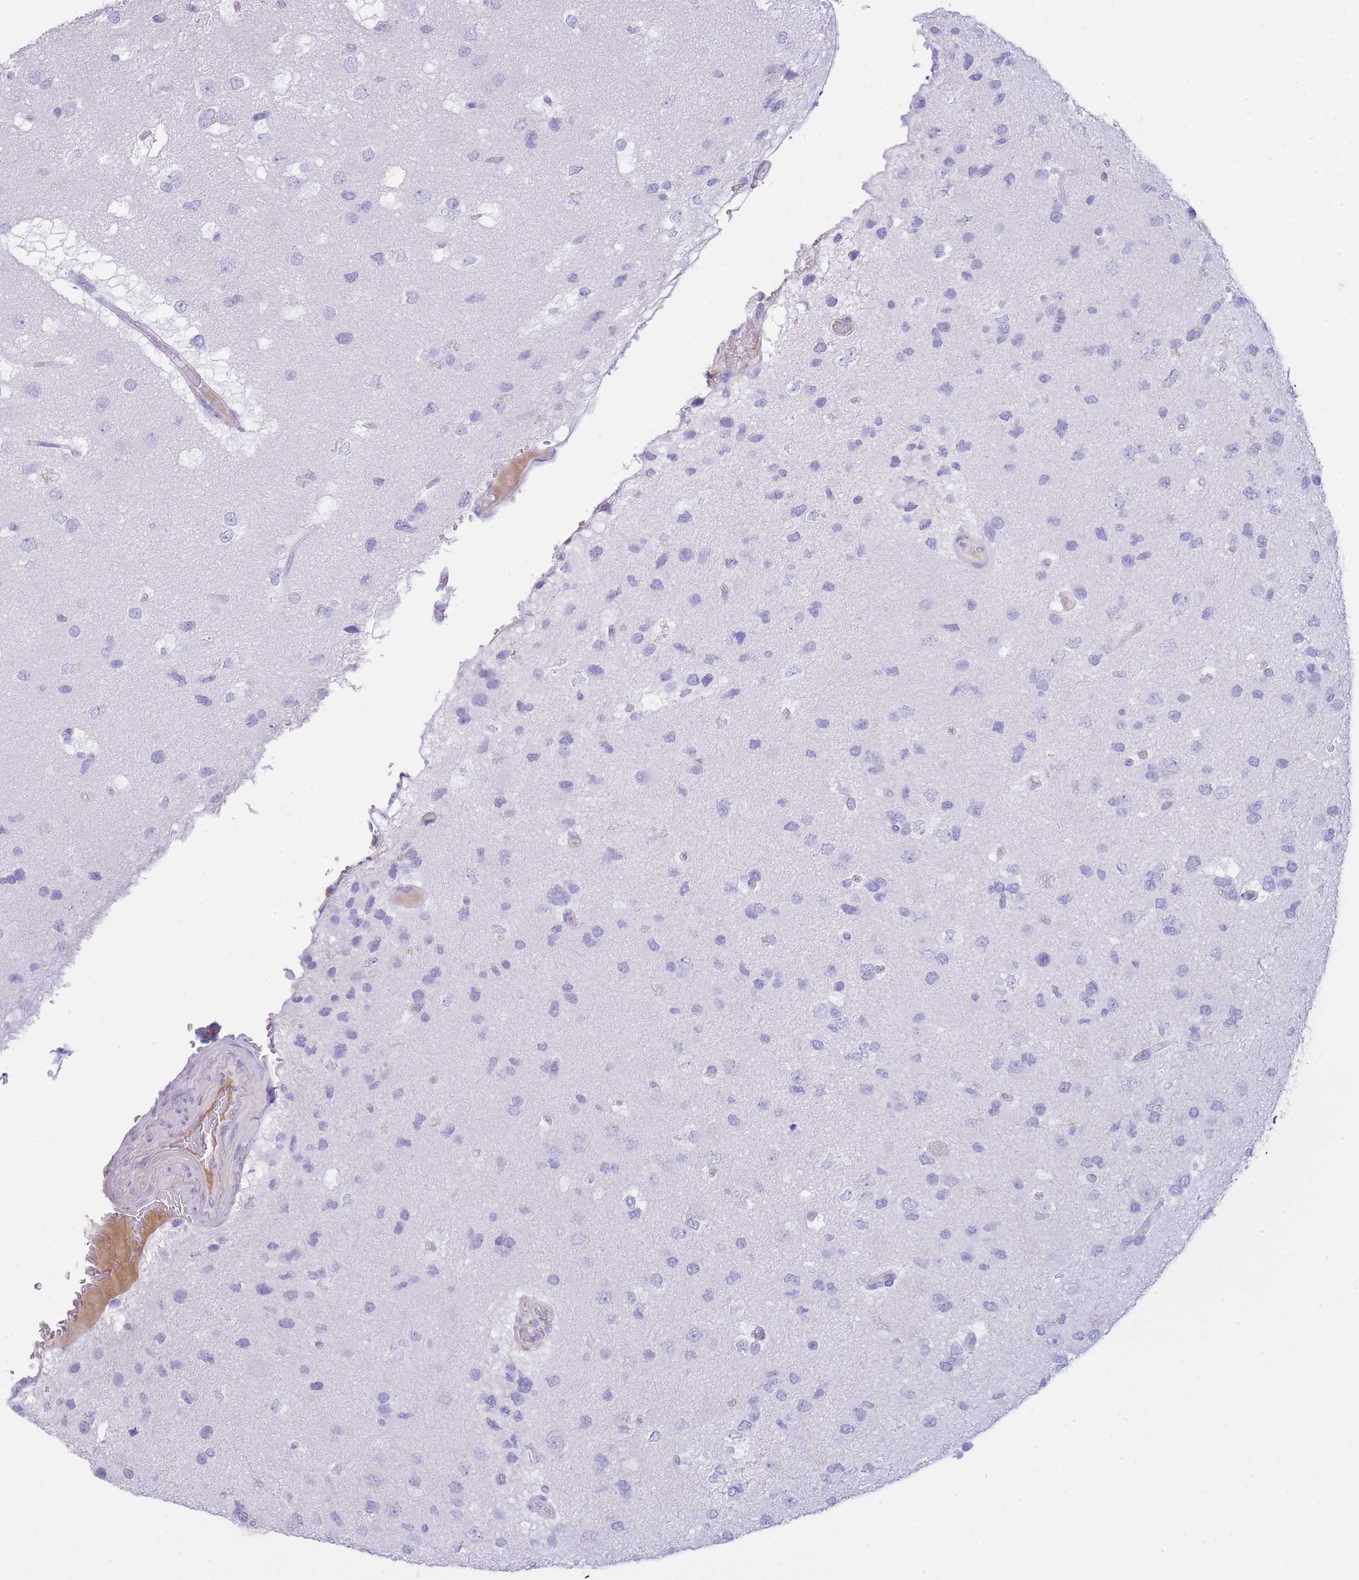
{"staining": {"intensity": "negative", "quantity": "none", "location": "none"}, "tissue": "glioma", "cell_type": "Tumor cells", "image_type": "cancer", "snomed": [{"axis": "morphology", "description": "Glioma, malignant, High grade"}, {"axis": "topography", "description": "Brain"}], "caption": "IHC micrograph of glioma stained for a protein (brown), which shows no staining in tumor cells.", "gene": "PLBD1", "patient": {"sex": "male", "age": 53}}